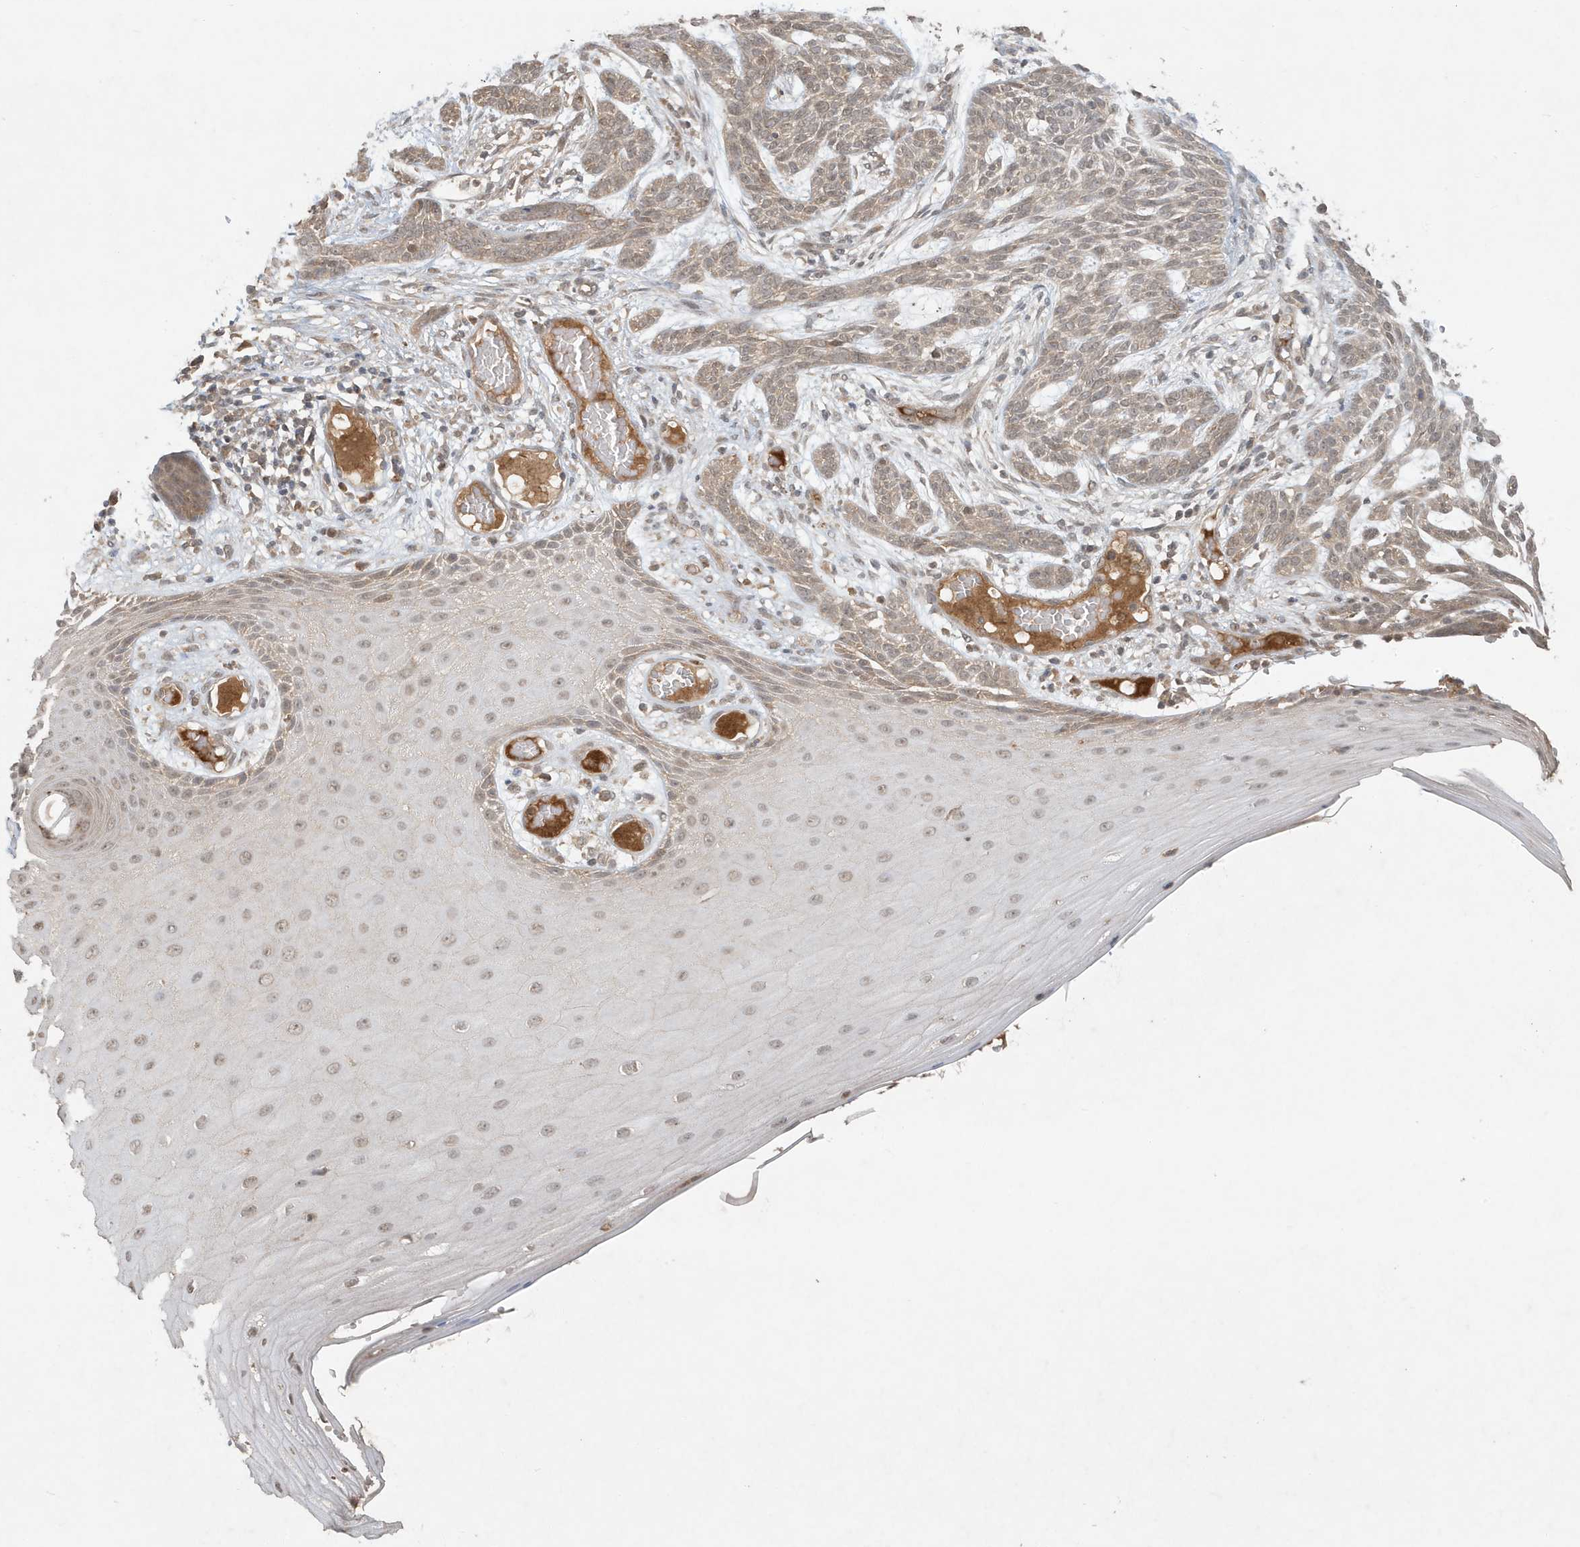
{"staining": {"intensity": "weak", "quantity": "25%-75%", "location": "cytoplasmic/membranous,nuclear"}, "tissue": "skin cancer", "cell_type": "Tumor cells", "image_type": "cancer", "snomed": [{"axis": "morphology", "description": "Basal cell carcinoma"}, {"axis": "topography", "description": "Skin"}], "caption": "An IHC photomicrograph of neoplastic tissue is shown. Protein staining in brown shows weak cytoplasmic/membranous and nuclear positivity in skin cancer (basal cell carcinoma) within tumor cells.", "gene": "ABCB9", "patient": {"sex": "female", "age": 59}}